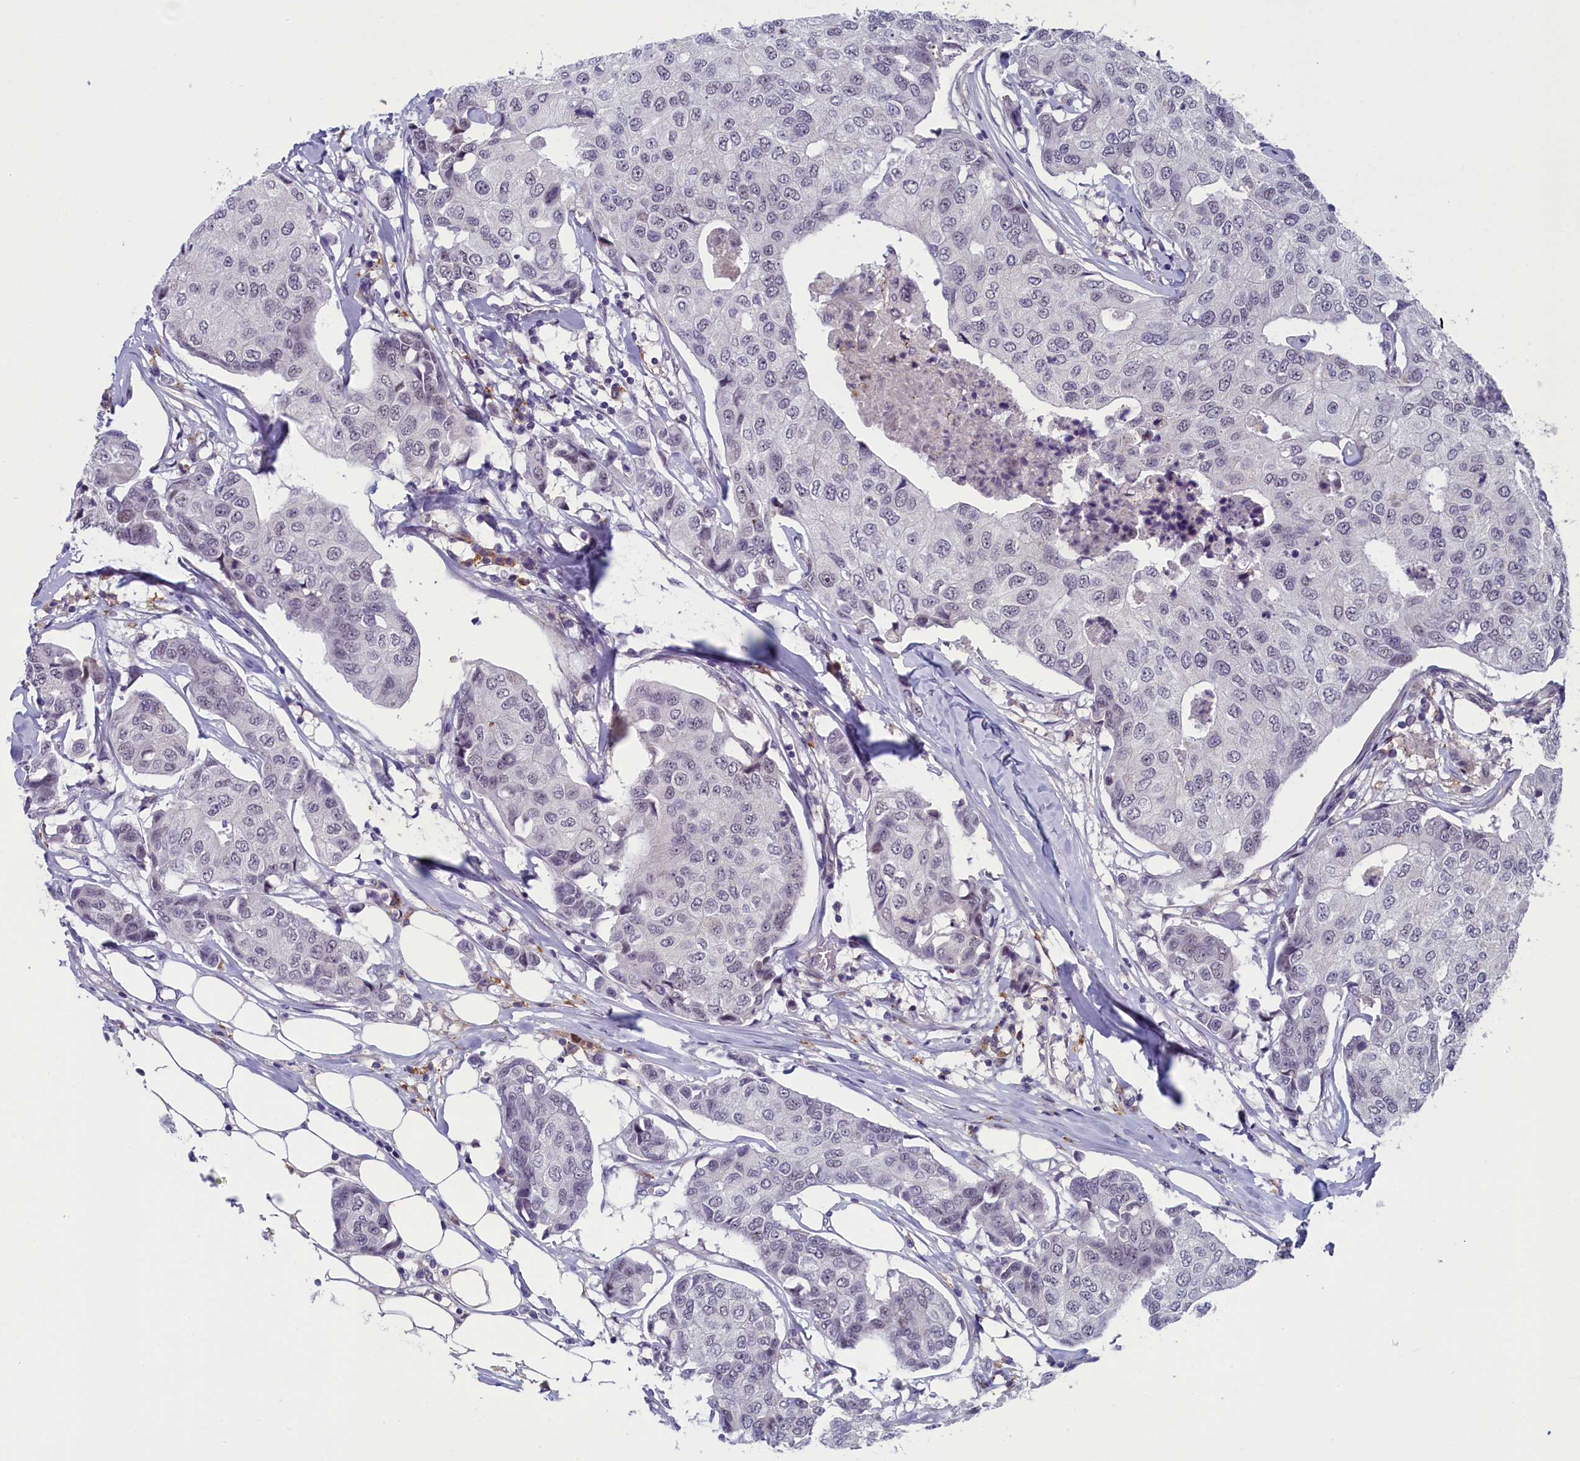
{"staining": {"intensity": "negative", "quantity": "none", "location": "none"}, "tissue": "breast cancer", "cell_type": "Tumor cells", "image_type": "cancer", "snomed": [{"axis": "morphology", "description": "Duct carcinoma"}, {"axis": "topography", "description": "Breast"}], "caption": "Image shows no significant protein staining in tumor cells of breast cancer (invasive ductal carcinoma).", "gene": "CNEP1R1", "patient": {"sex": "female", "age": 80}}